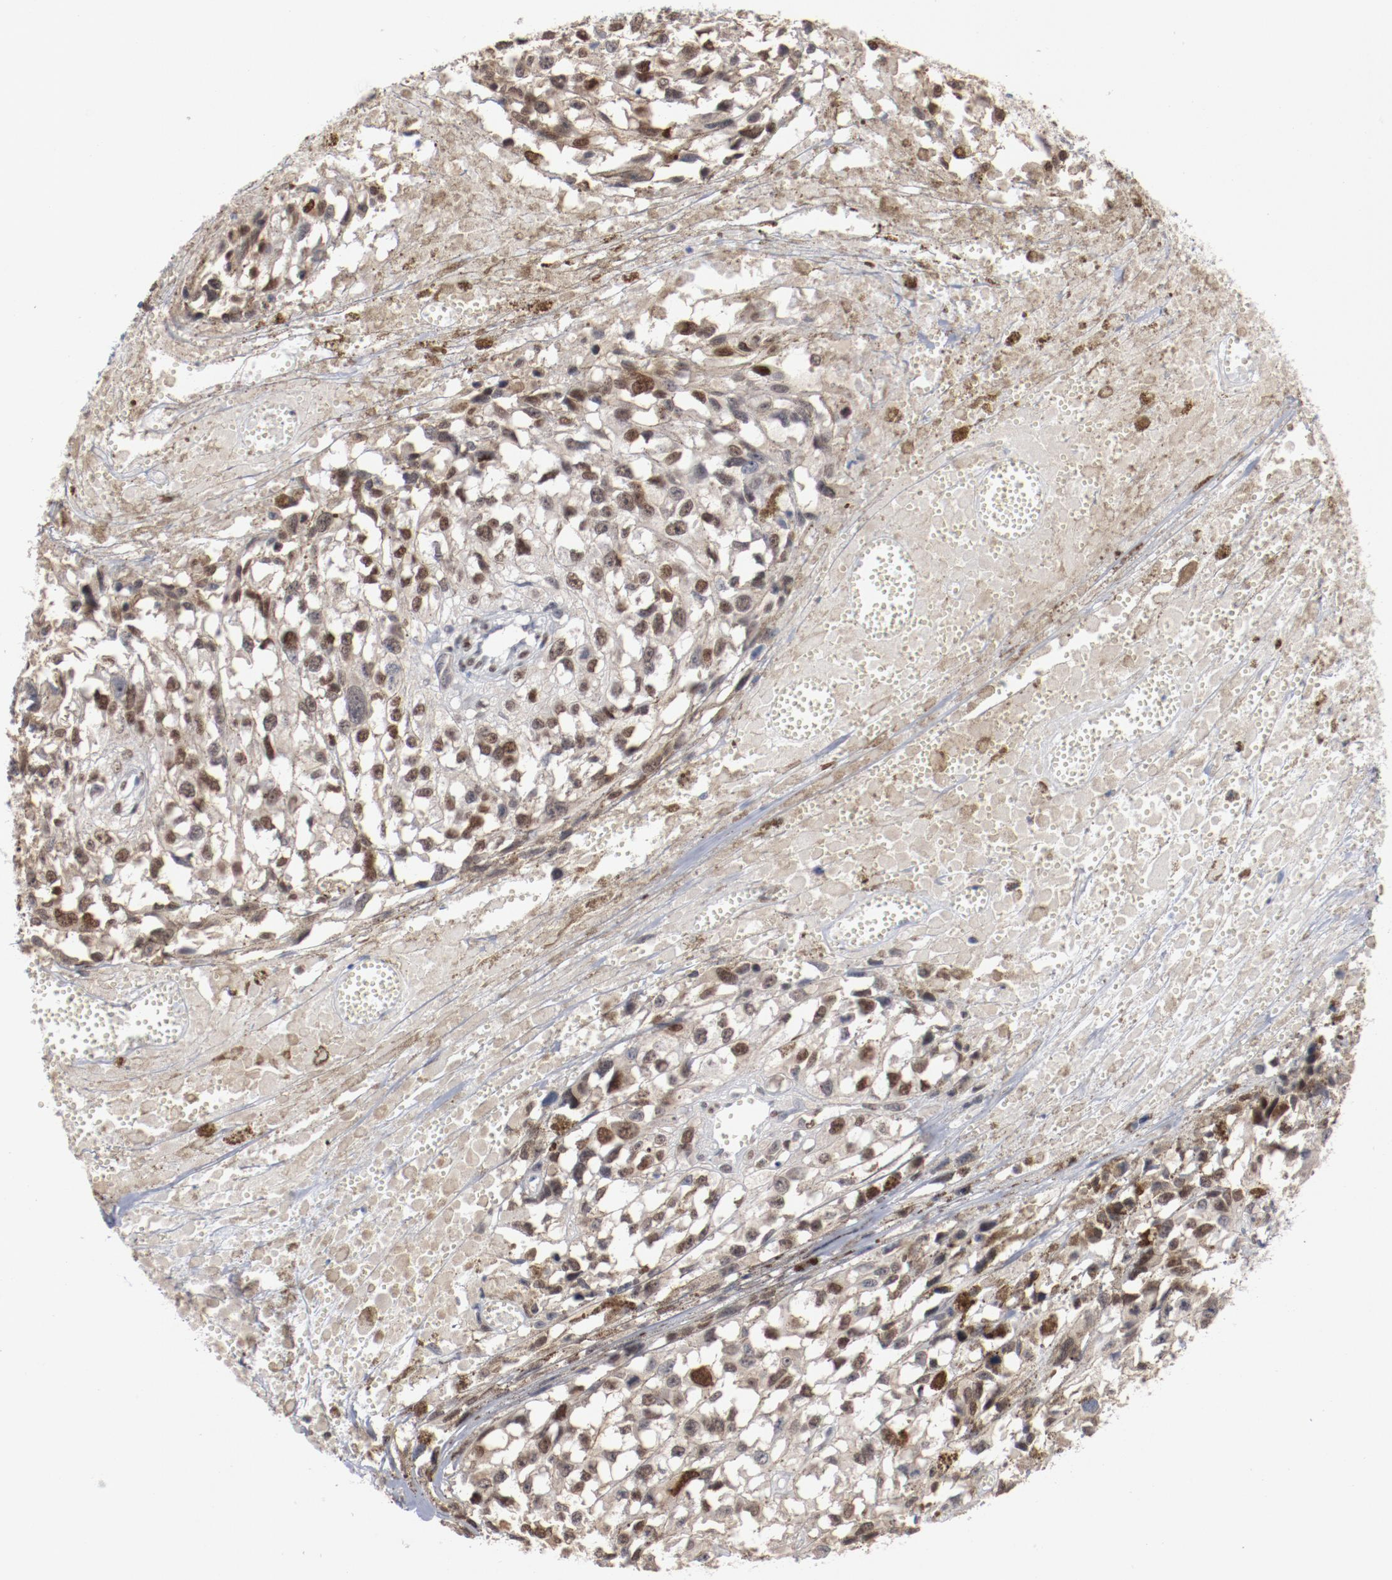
{"staining": {"intensity": "moderate", "quantity": ">75%", "location": "nuclear"}, "tissue": "melanoma", "cell_type": "Tumor cells", "image_type": "cancer", "snomed": [{"axis": "morphology", "description": "Malignant melanoma, Metastatic site"}, {"axis": "topography", "description": "Lymph node"}], "caption": "Immunohistochemical staining of human malignant melanoma (metastatic site) exhibits medium levels of moderate nuclear protein positivity in about >75% of tumor cells.", "gene": "ZEB2", "patient": {"sex": "male", "age": 59}}